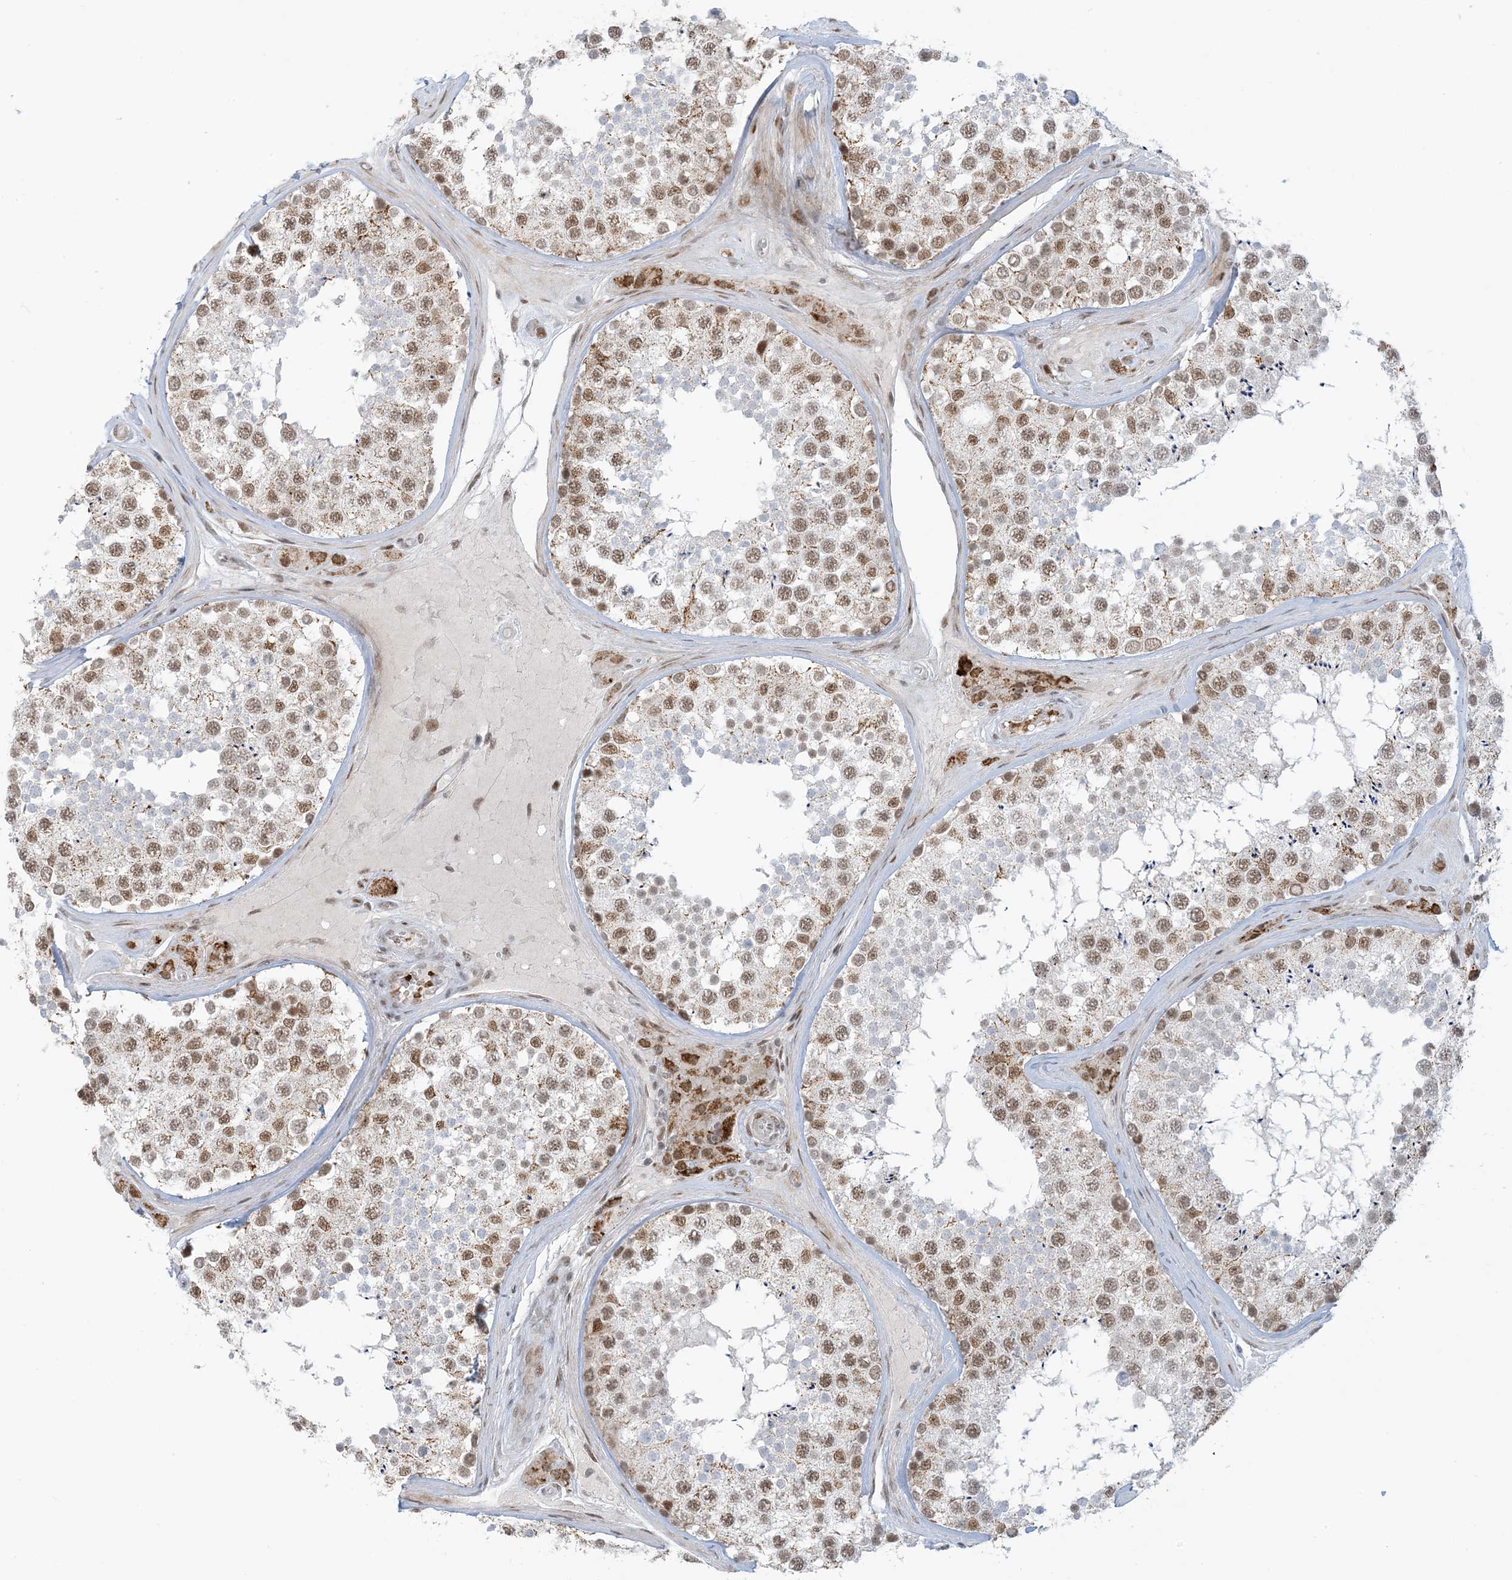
{"staining": {"intensity": "moderate", "quantity": ">75%", "location": "cytoplasmic/membranous,nuclear"}, "tissue": "testis", "cell_type": "Cells in seminiferous ducts", "image_type": "normal", "snomed": [{"axis": "morphology", "description": "Normal tissue, NOS"}, {"axis": "topography", "description": "Testis"}], "caption": "Immunohistochemical staining of normal testis shows medium levels of moderate cytoplasmic/membranous,nuclear positivity in approximately >75% of cells in seminiferous ducts.", "gene": "ECT2L", "patient": {"sex": "male", "age": 46}}